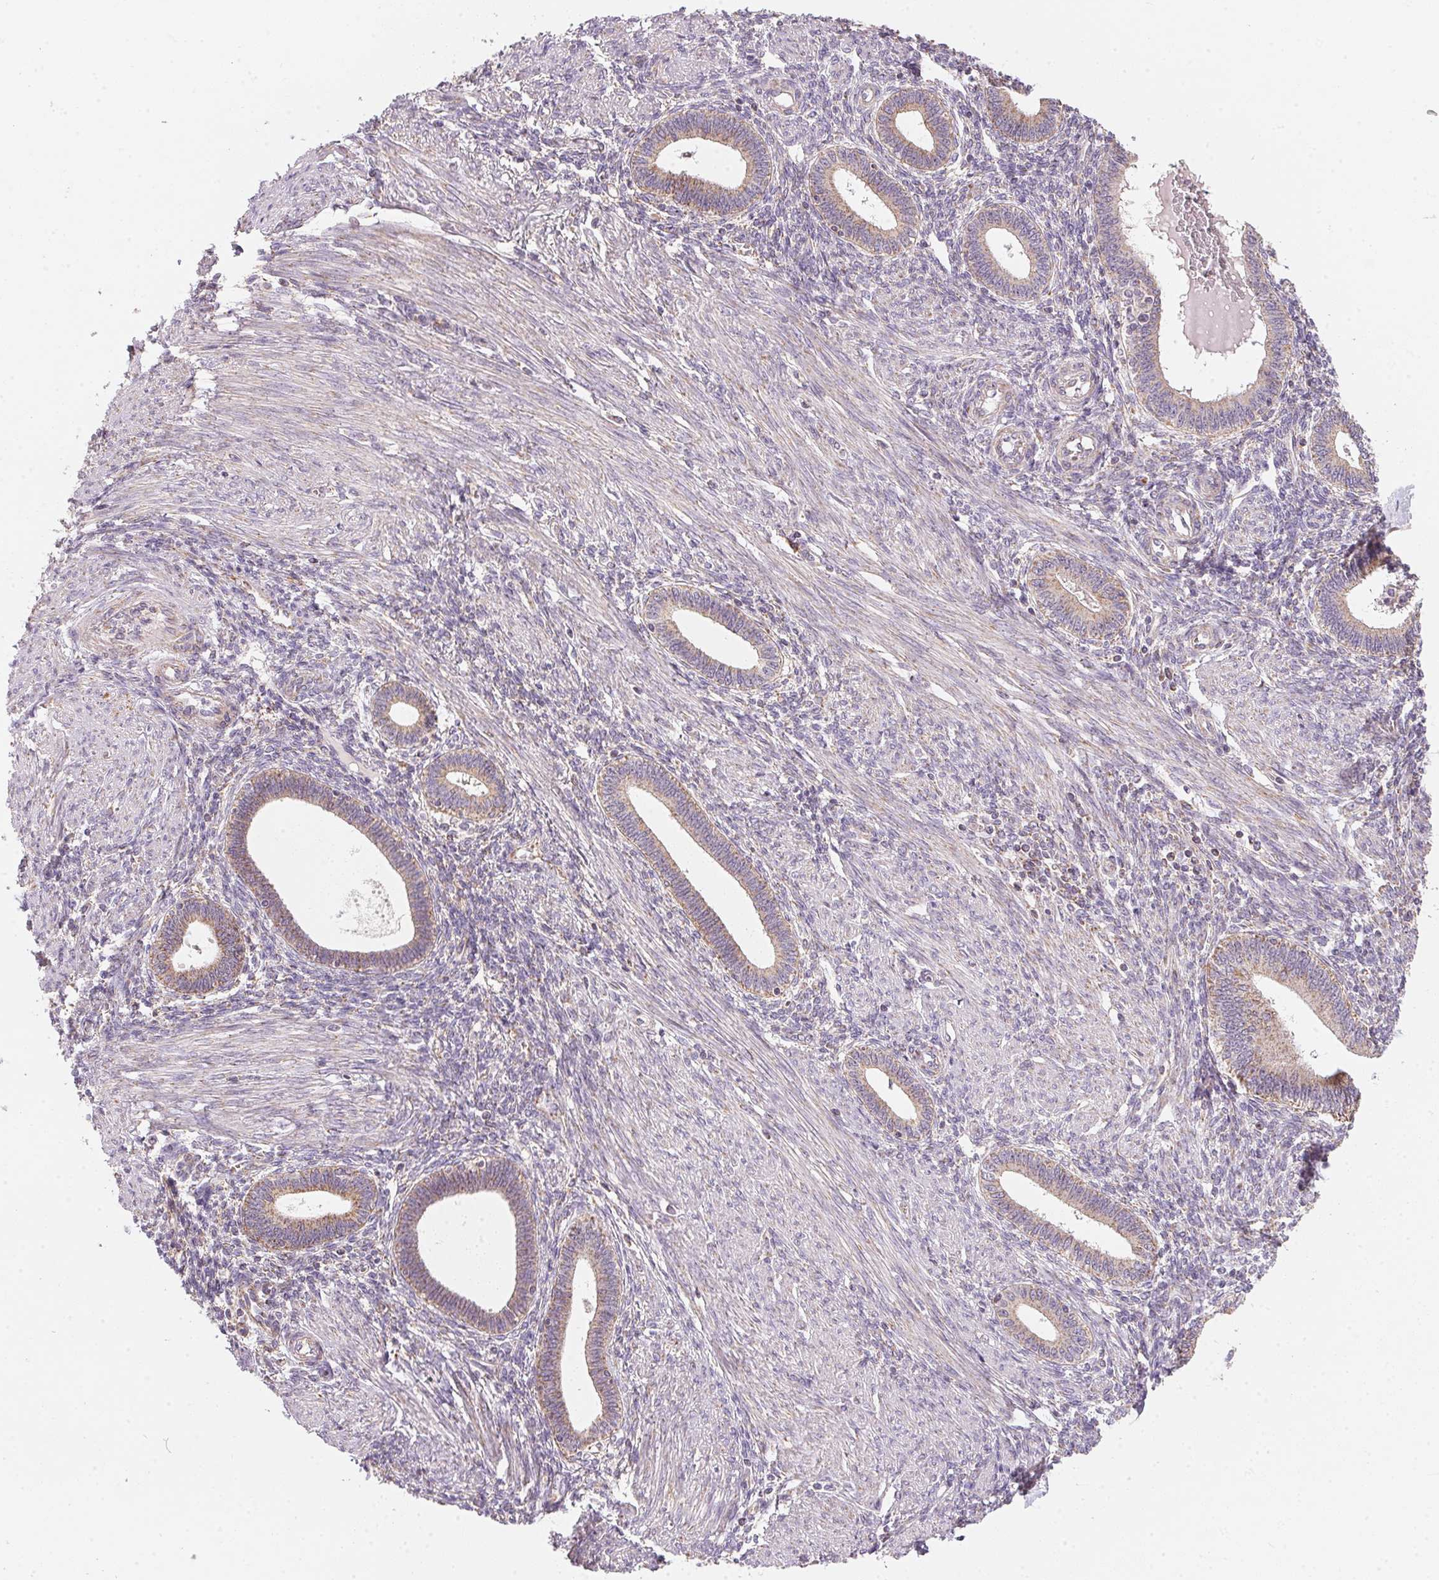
{"staining": {"intensity": "weak", "quantity": "<25%", "location": "cytoplasmic/membranous"}, "tissue": "endometrium", "cell_type": "Cells in endometrial stroma", "image_type": "normal", "snomed": [{"axis": "morphology", "description": "Normal tissue, NOS"}, {"axis": "topography", "description": "Endometrium"}], "caption": "Immunohistochemistry photomicrograph of unremarkable human endometrium stained for a protein (brown), which reveals no positivity in cells in endometrial stroma. The staining was performed using DAB to visualize the protein expression in brown, while the nuclei were stained in blue with hematoxylin (Magnification: 20x).", "gene": "COQ7", "patient": {"sex": "female", "age": 42}}